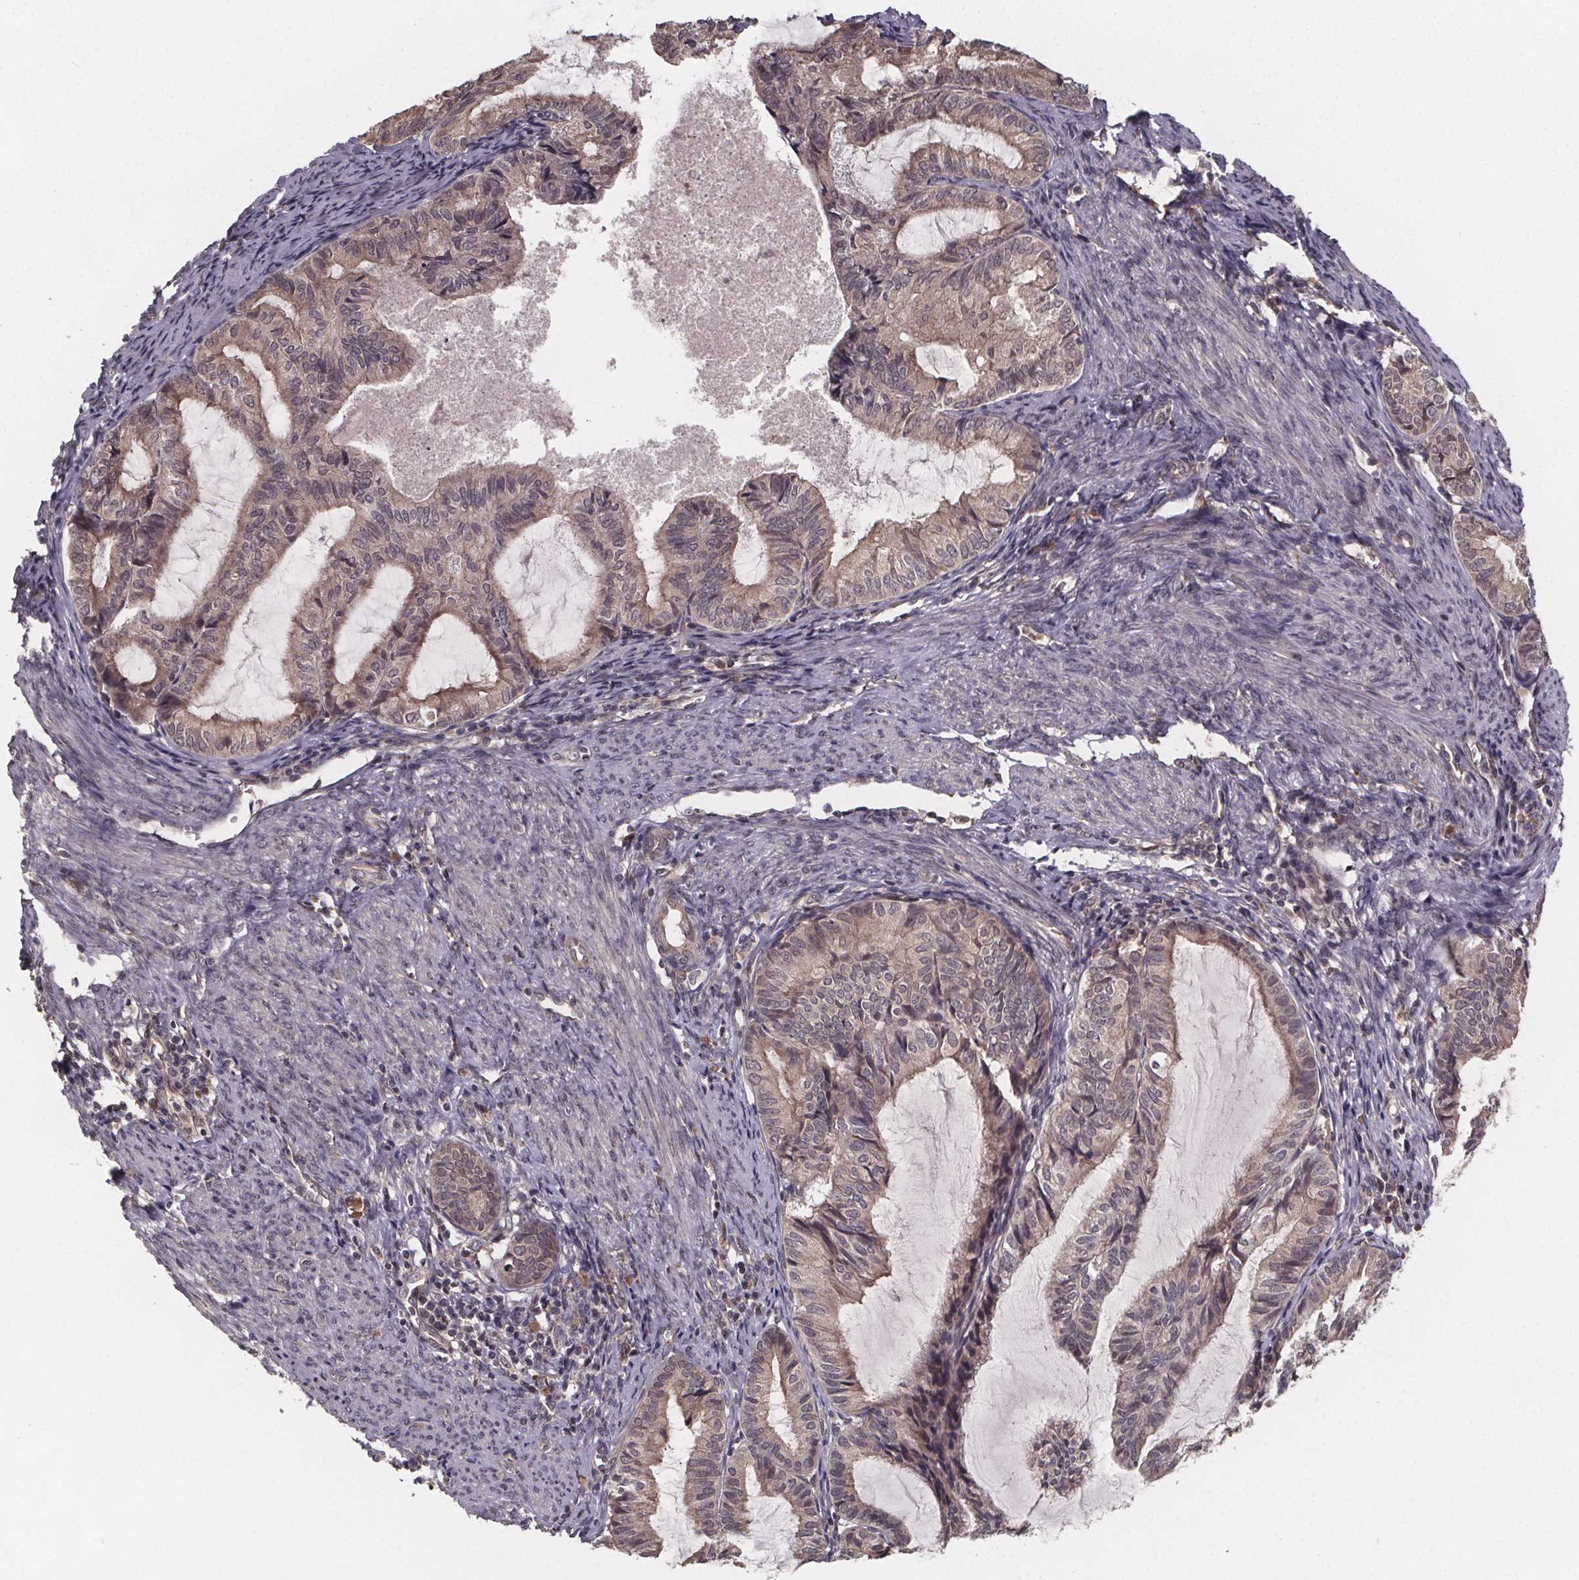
{"staining": {"intensity": "weak", "quantity": ">75%", "location": "cytoplasmic/membranous"}, "tissue": "endometrial cancer", "cell_type": "Tumor cells", "image_type": "cancer", "snomed": [{"axis": "morphology", "description": "Adenocarcinoma, NOS"}, {"axis": "topography", "description": "Endometrium"}], "caption": "A brown stain labels weak cytoplasmic/membranous staining of a protein in human endometrial cancer tumor cells.", "gene": "SAT1", "patient": {"sex": "female", "age": 86}}